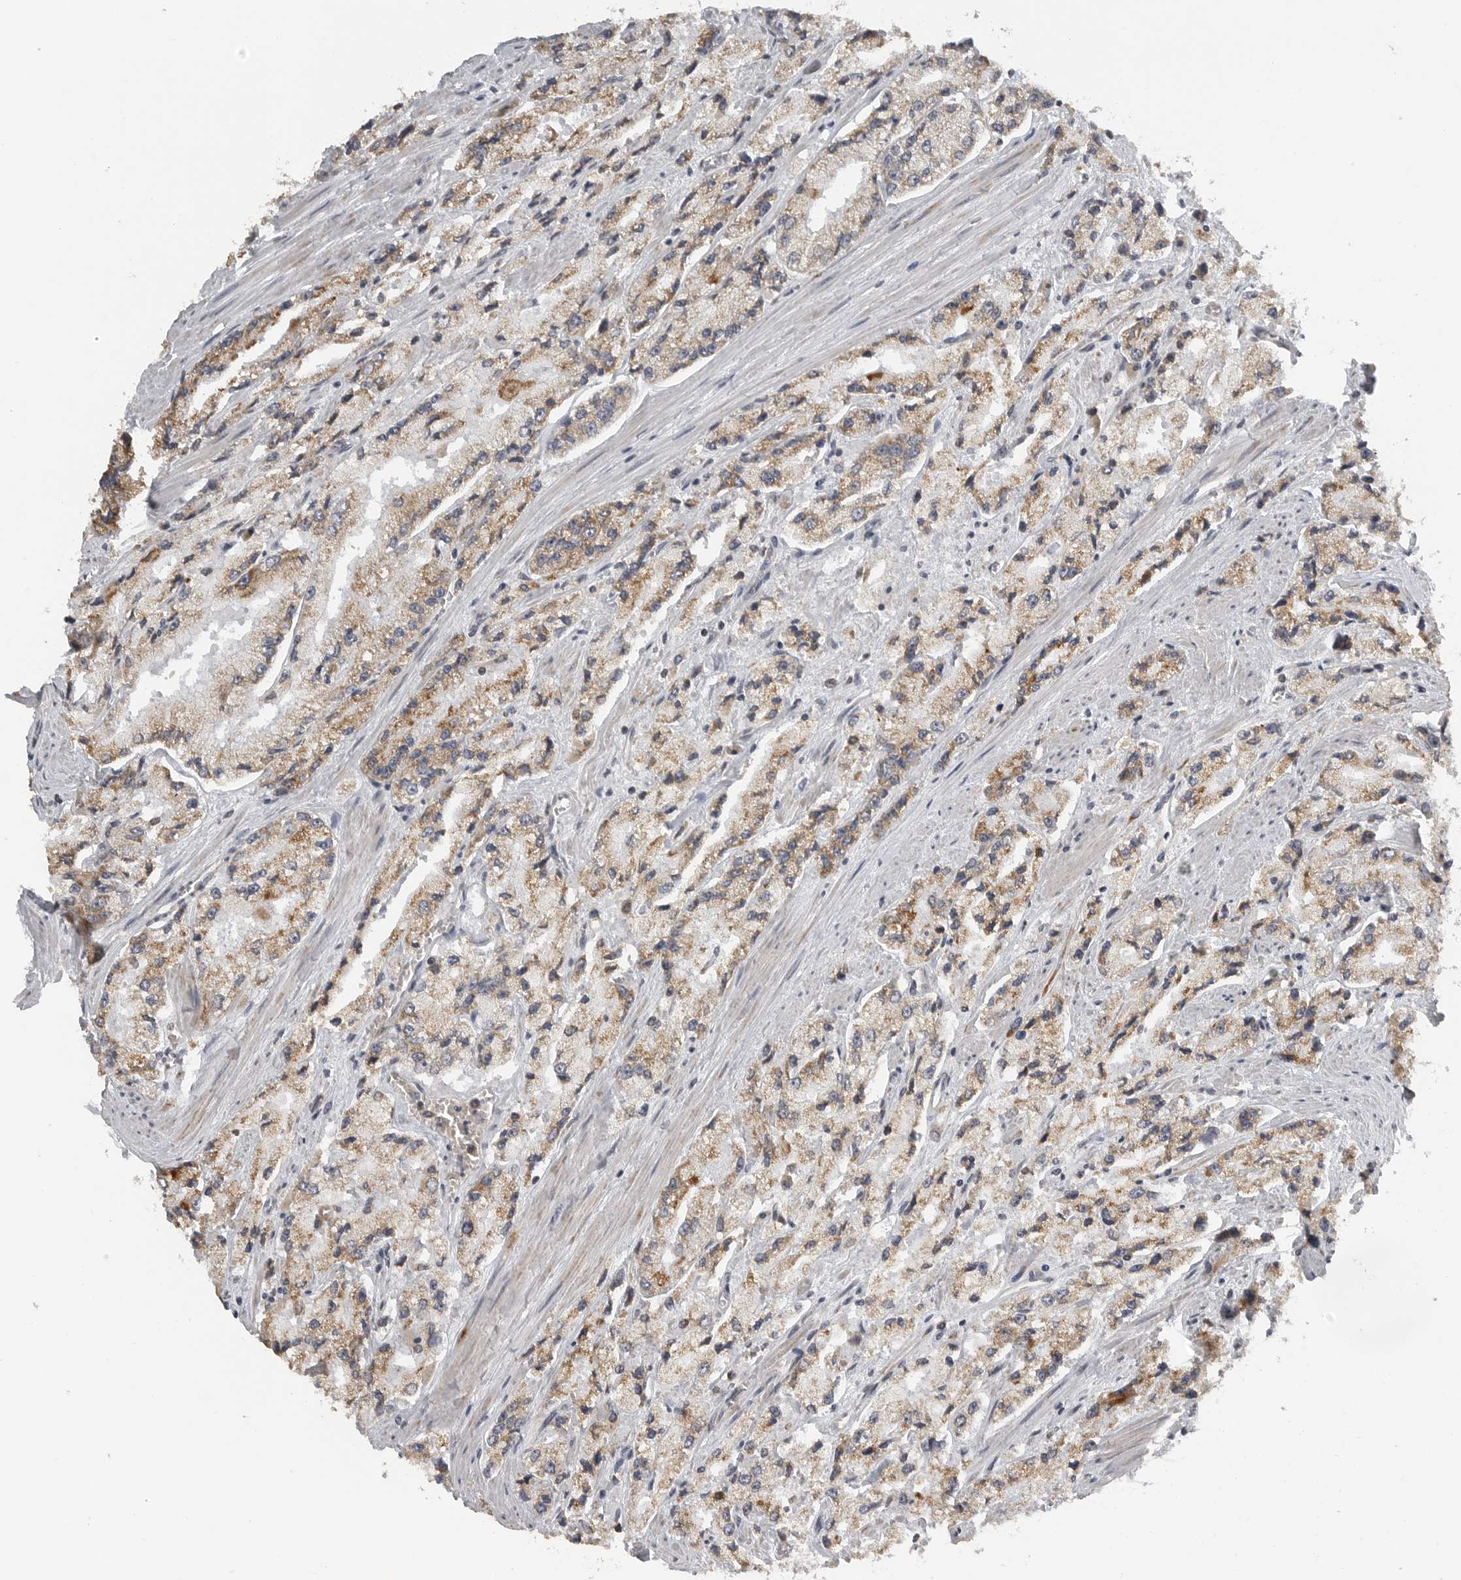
{"staining": {"intensity": "moderate", "quantity": ">75%", "location": "cytoplasmic/membranous"}, "tissue": "prostate cancer", "cell_type": "Tumor cells", "image_type": "cancer", "snomed": [{"axis": "morphology", "description": "Adenocarcinoma, High grade"}, {"axis": "topography", "description": "Prostate"}], "caption": "Tumor cells show medium levels of moderate cytoplasmic/membranous staining in approximately >75% of cells in prostate high-grade adenocarcinoma.", "gene": "RXFP3", "patient": {"sex": "male", "age": 58}}